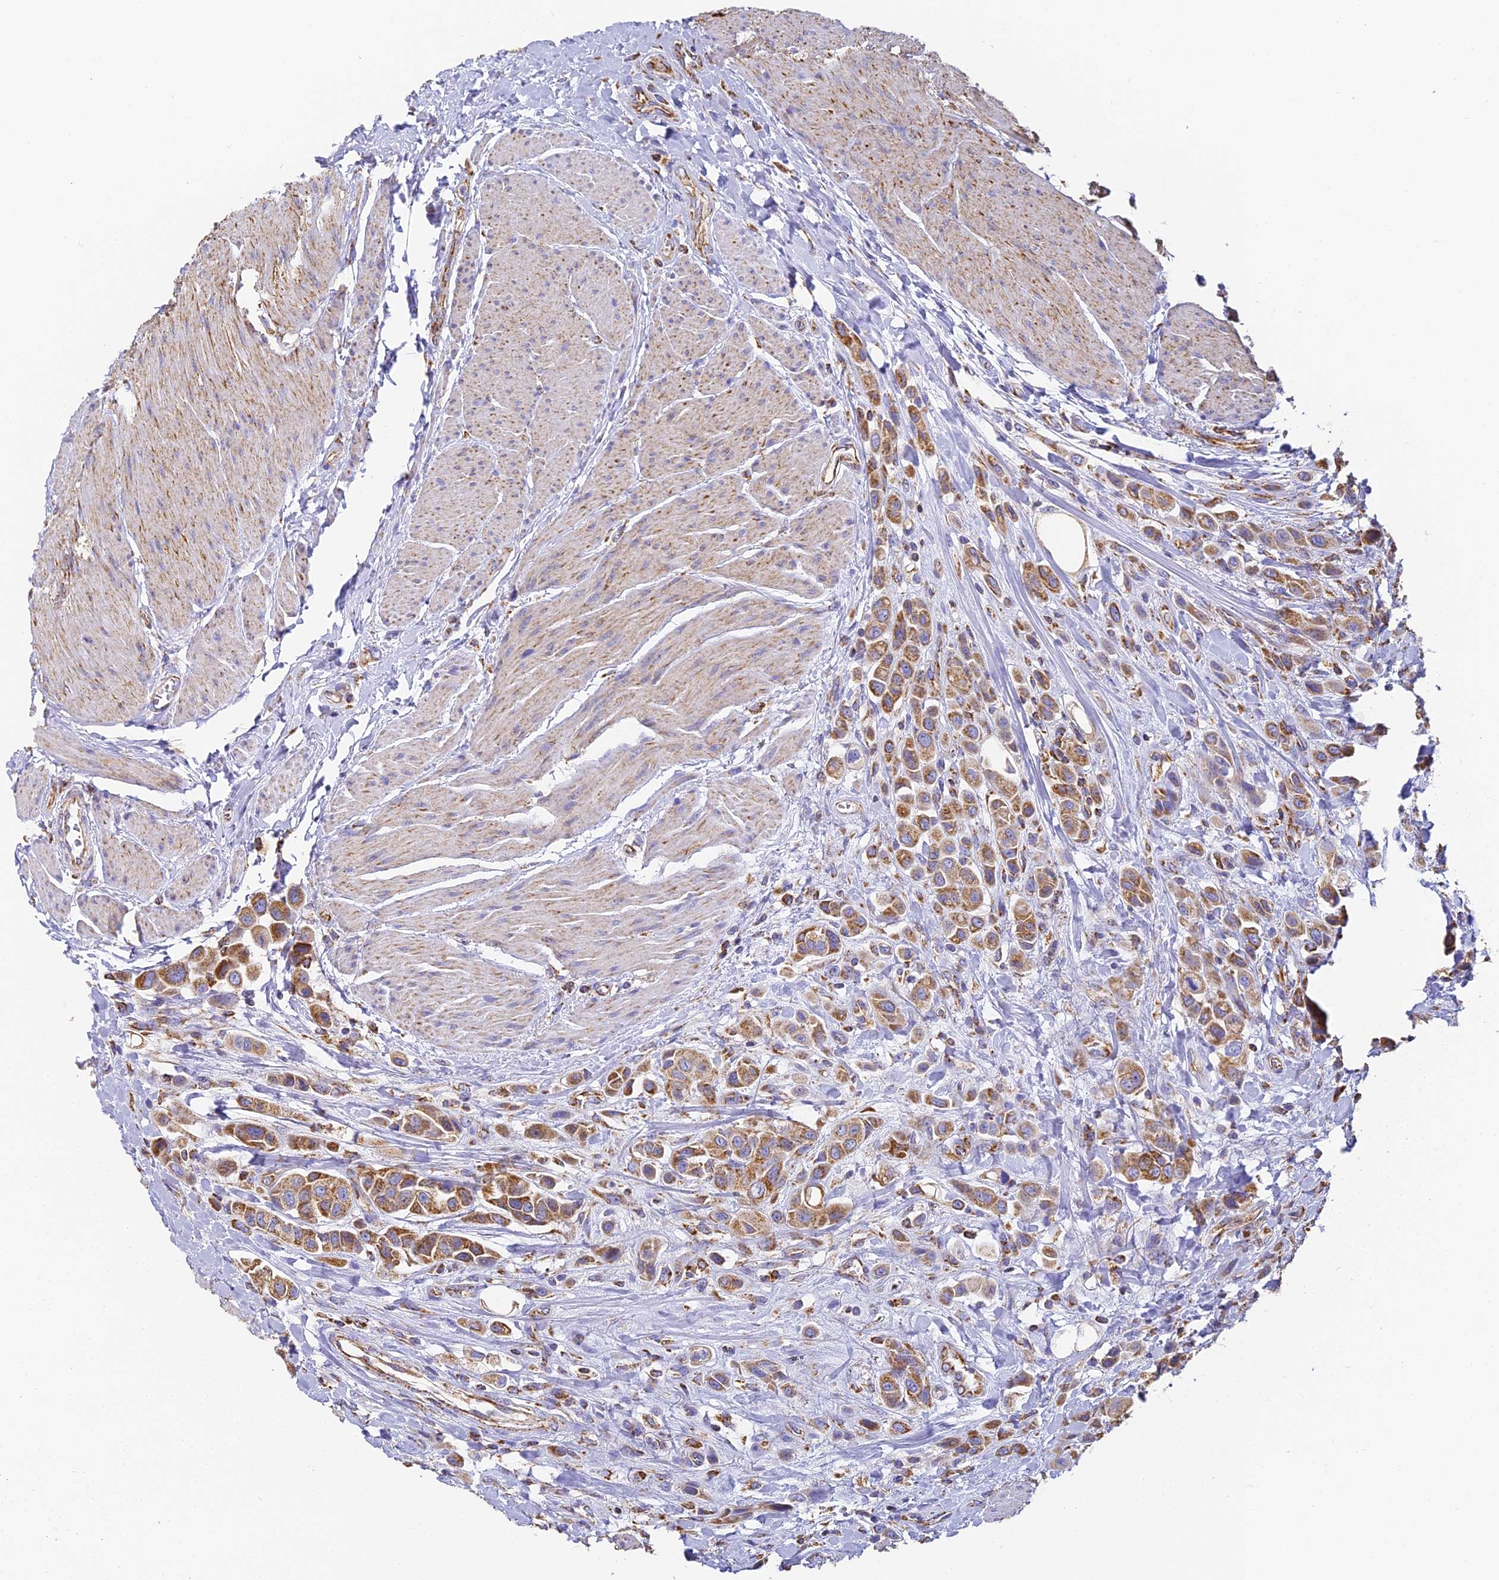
{"staining": {"intensity": "moderate", "quantity": ">75%", "location": "cytoplasmic/membranous"}, "tissue": "urothelial cancer", "cell_type": "Tumor cells", "image_type": "cancer", "snomed": [{"axis": "morphology", "description": "Urothelial carcinoma, High grade"}, {"axis": "topography", "description": "Urinary bladder"}], "caption": "Immunohistochemistry of human high-grade urothelial carcinoma exhibits medium levels of moderate cytoplasmic/membranous staining in about >75% of tumor cells.", "gene": "COX6C", "patient": {"sex": "male", "age": 50}}